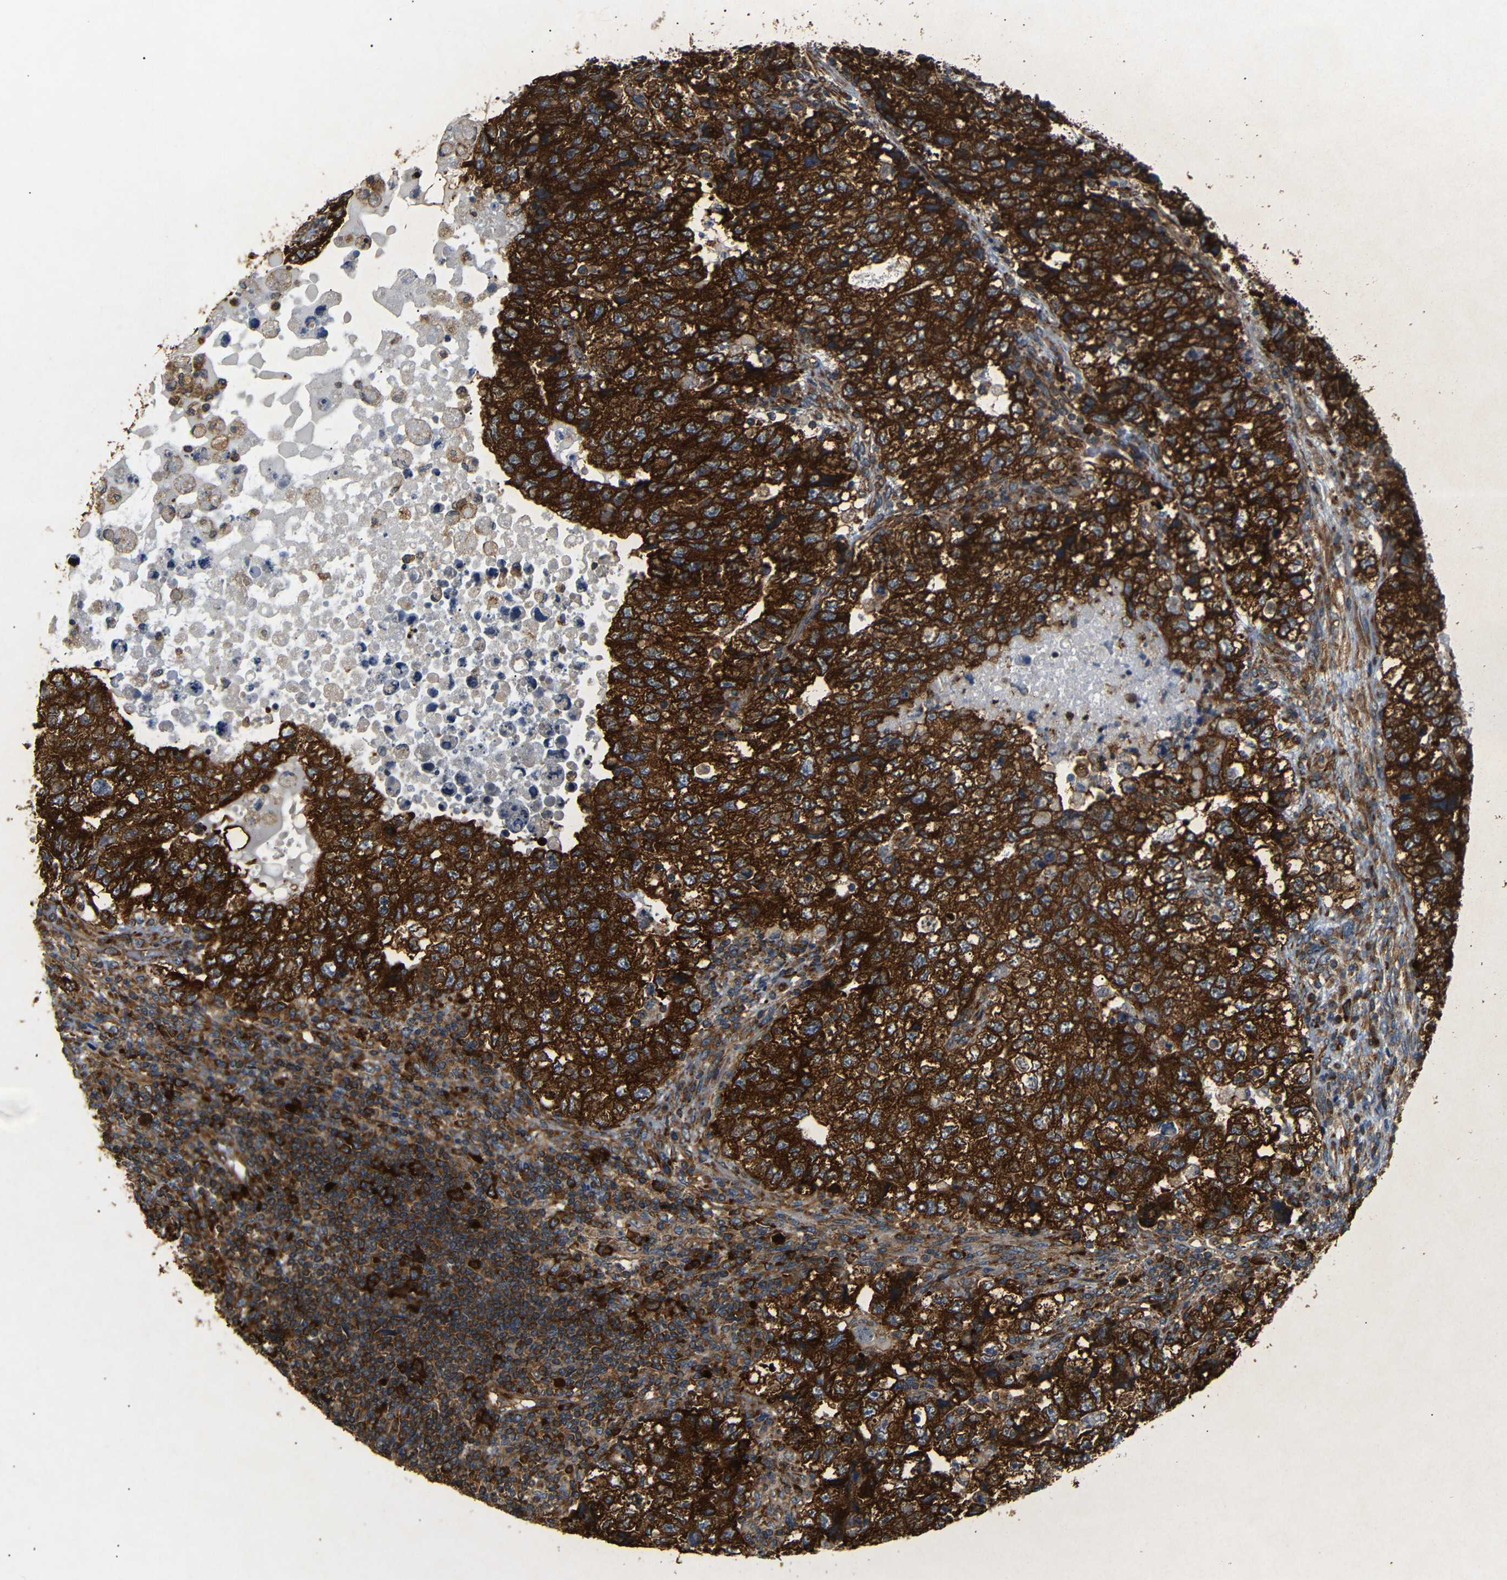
{"staining": {"intensity": "strong", "quantity": ">75%", "location": "cytoplasmic/membranous"}, "tissue": "testis cancer", "cell_type": "Tumor cells", "image_type": "cancer", "snomed": [{"axis": "morphology", "description": "Carcinoma, Embryonal, NOS"}, {"axis": "topography", "description": "Testis"}], "caption": "Testis cancer (embryonal carcinoma) was stained to show a protein in brown. There is high levels of strong cytoplasmic/membranous expression in about >75% of tumor cells.", "gene": "BTF3", "patient": {"sex": "male", "age": 36}}